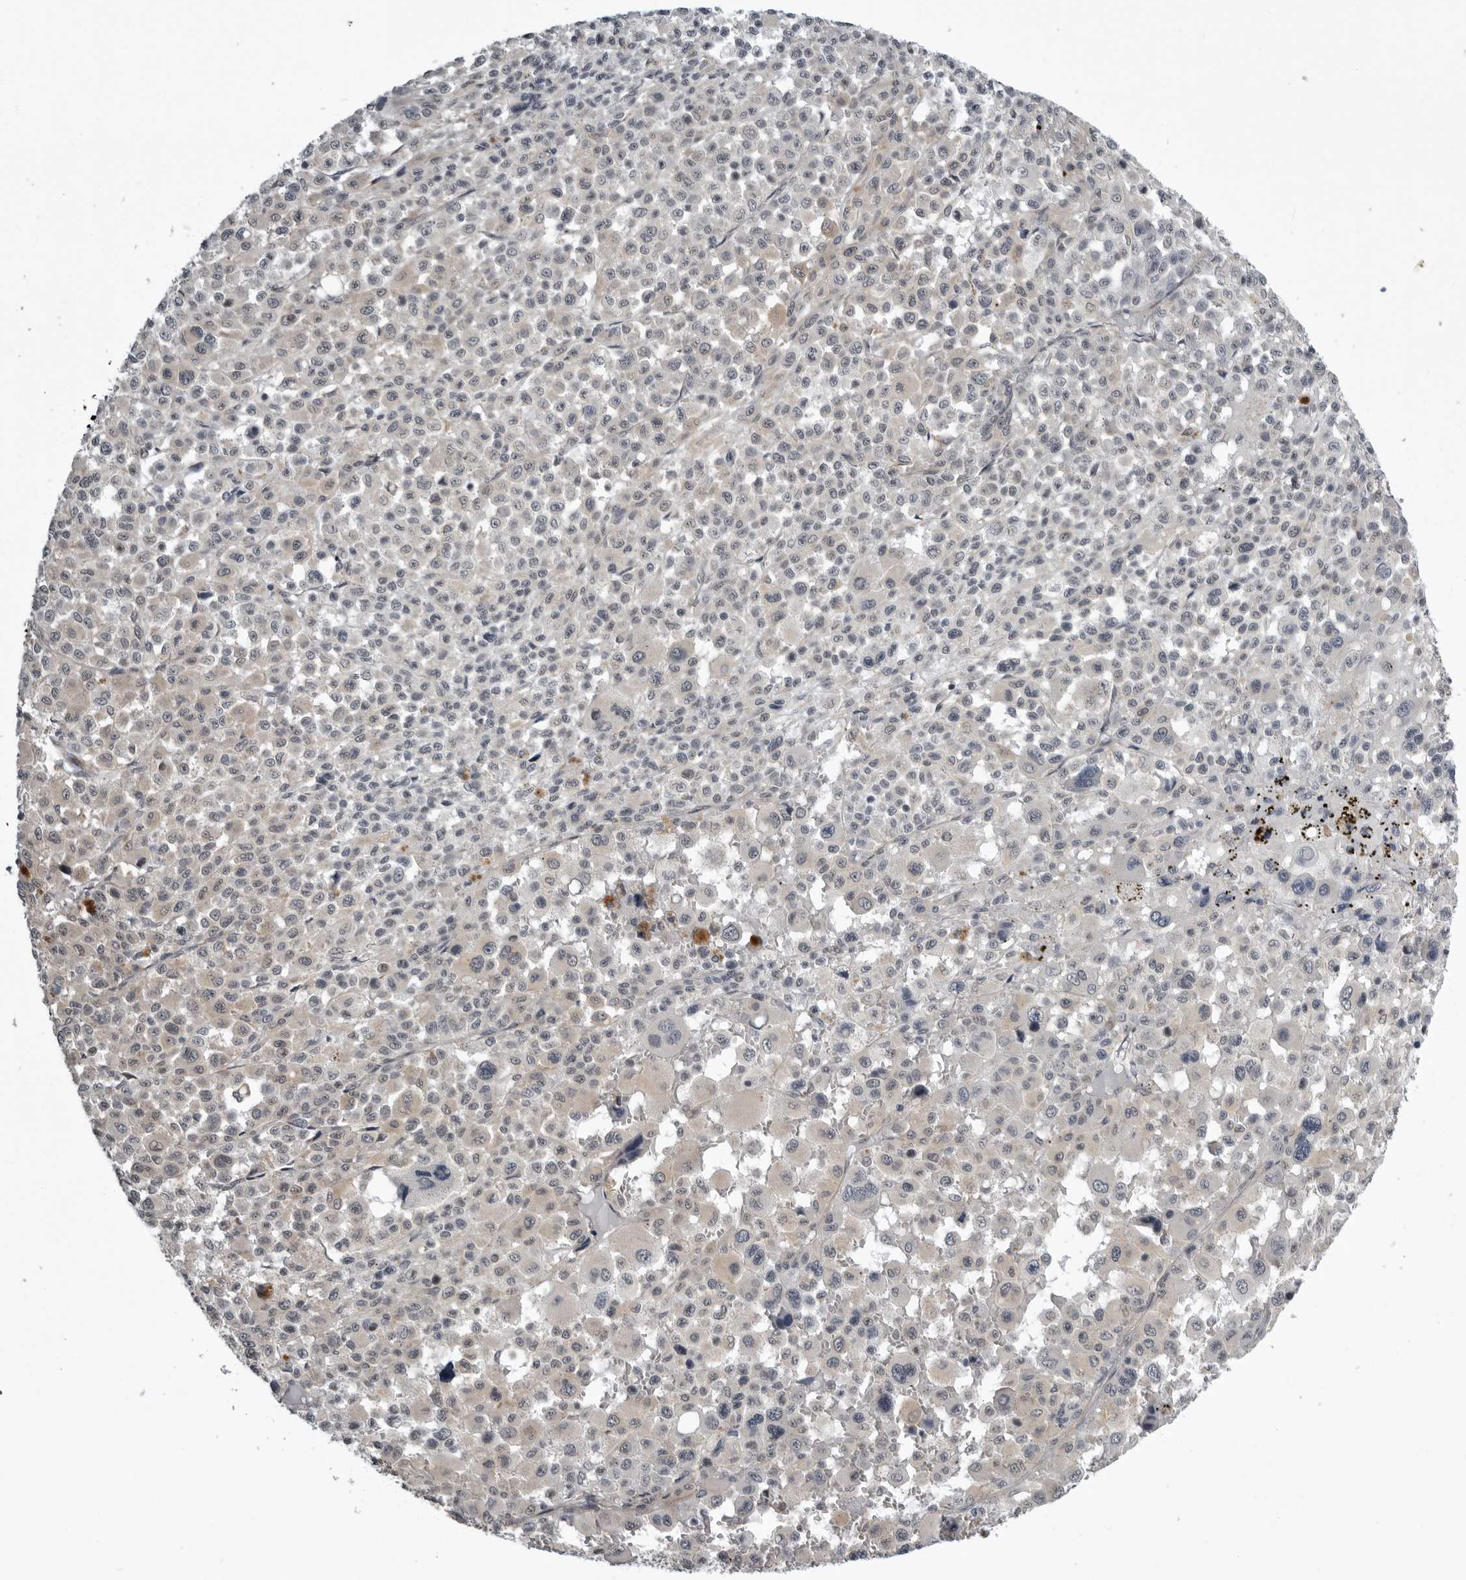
{"staining": {"intensity": "weak", "quantity": "25%-75%", "location": "cytoplasmic/membranous"}, "tissue": "melanoma", "cell_type": "Tumor cells", "image_type": "cancer", "snomed": [{"axis": "morphology", "description": "Malignant melanoma, Metastatic site"}, {"axis": "topography", "description": "Skin"}], "caption": "This histopathology image demonstrates IHC staining of human malignant melanoma (metastatic site), with low weak cytoplasmic/membranous expression in about 25%-75% of tumor cells.", "gene": "SNX16", "patient": {"sex": "female", "age": 74}}